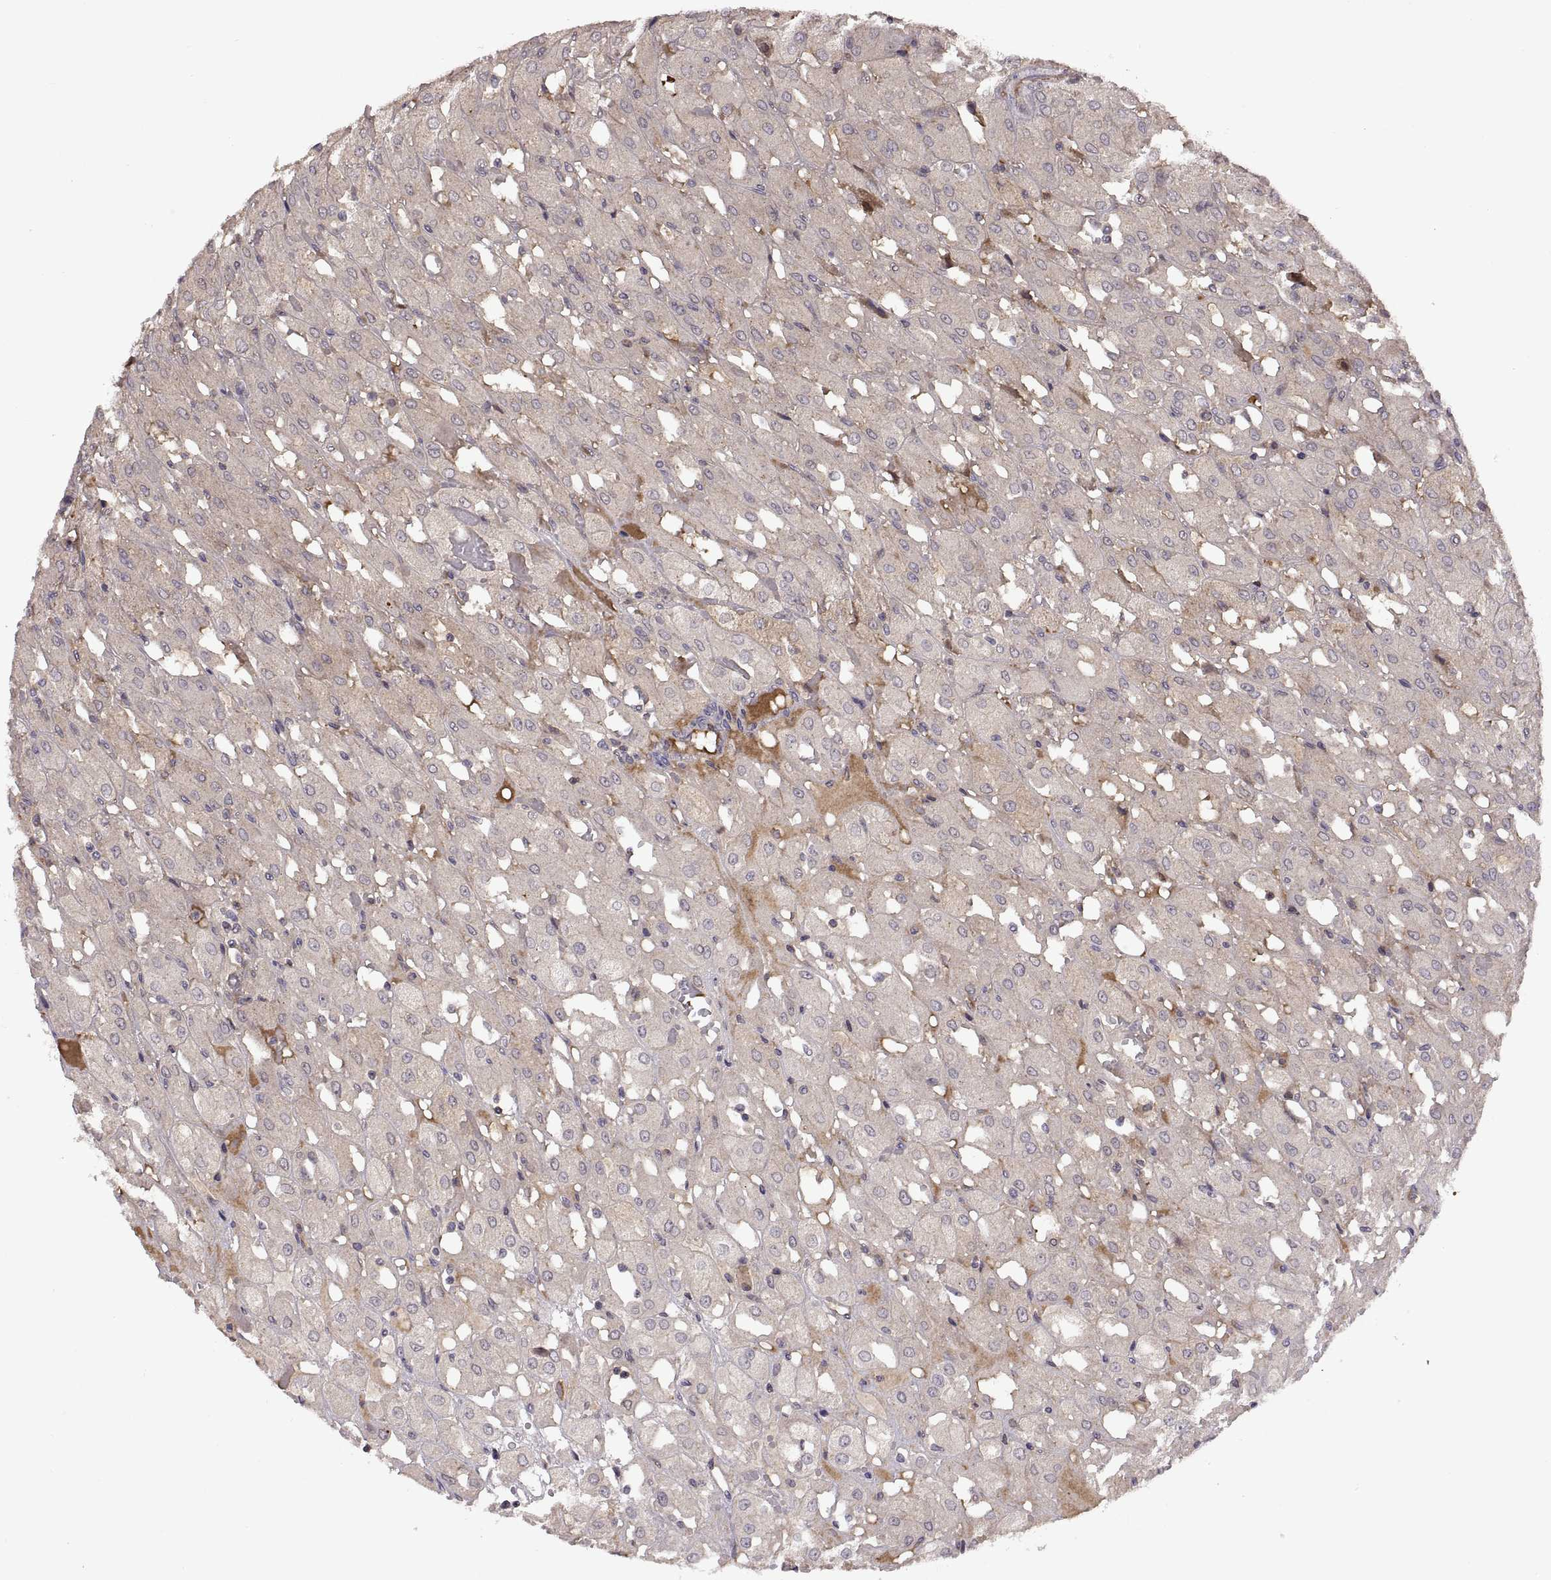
{"staining": {"intensity": "negative", "quantity": "none", "location": "none"}, "tissue": "renal cancer", "cell_type": "Tumor cells", "image_type": "cancer", "snomed": [{"axis": "morphology", "description": "Adenocarcinoma, NOS"}, {"axis": "topography", "description": "Kidney"}], "caption": "This is a histopathology image of immunohistochemistry staining of renal cancer, which shows no expression in tumor cells. (DAB (3,3'-diaminobenzidine) IHC, high magnification).", "gene": "NMNAT2", "patient": {"sex": "male", "age": 72}}